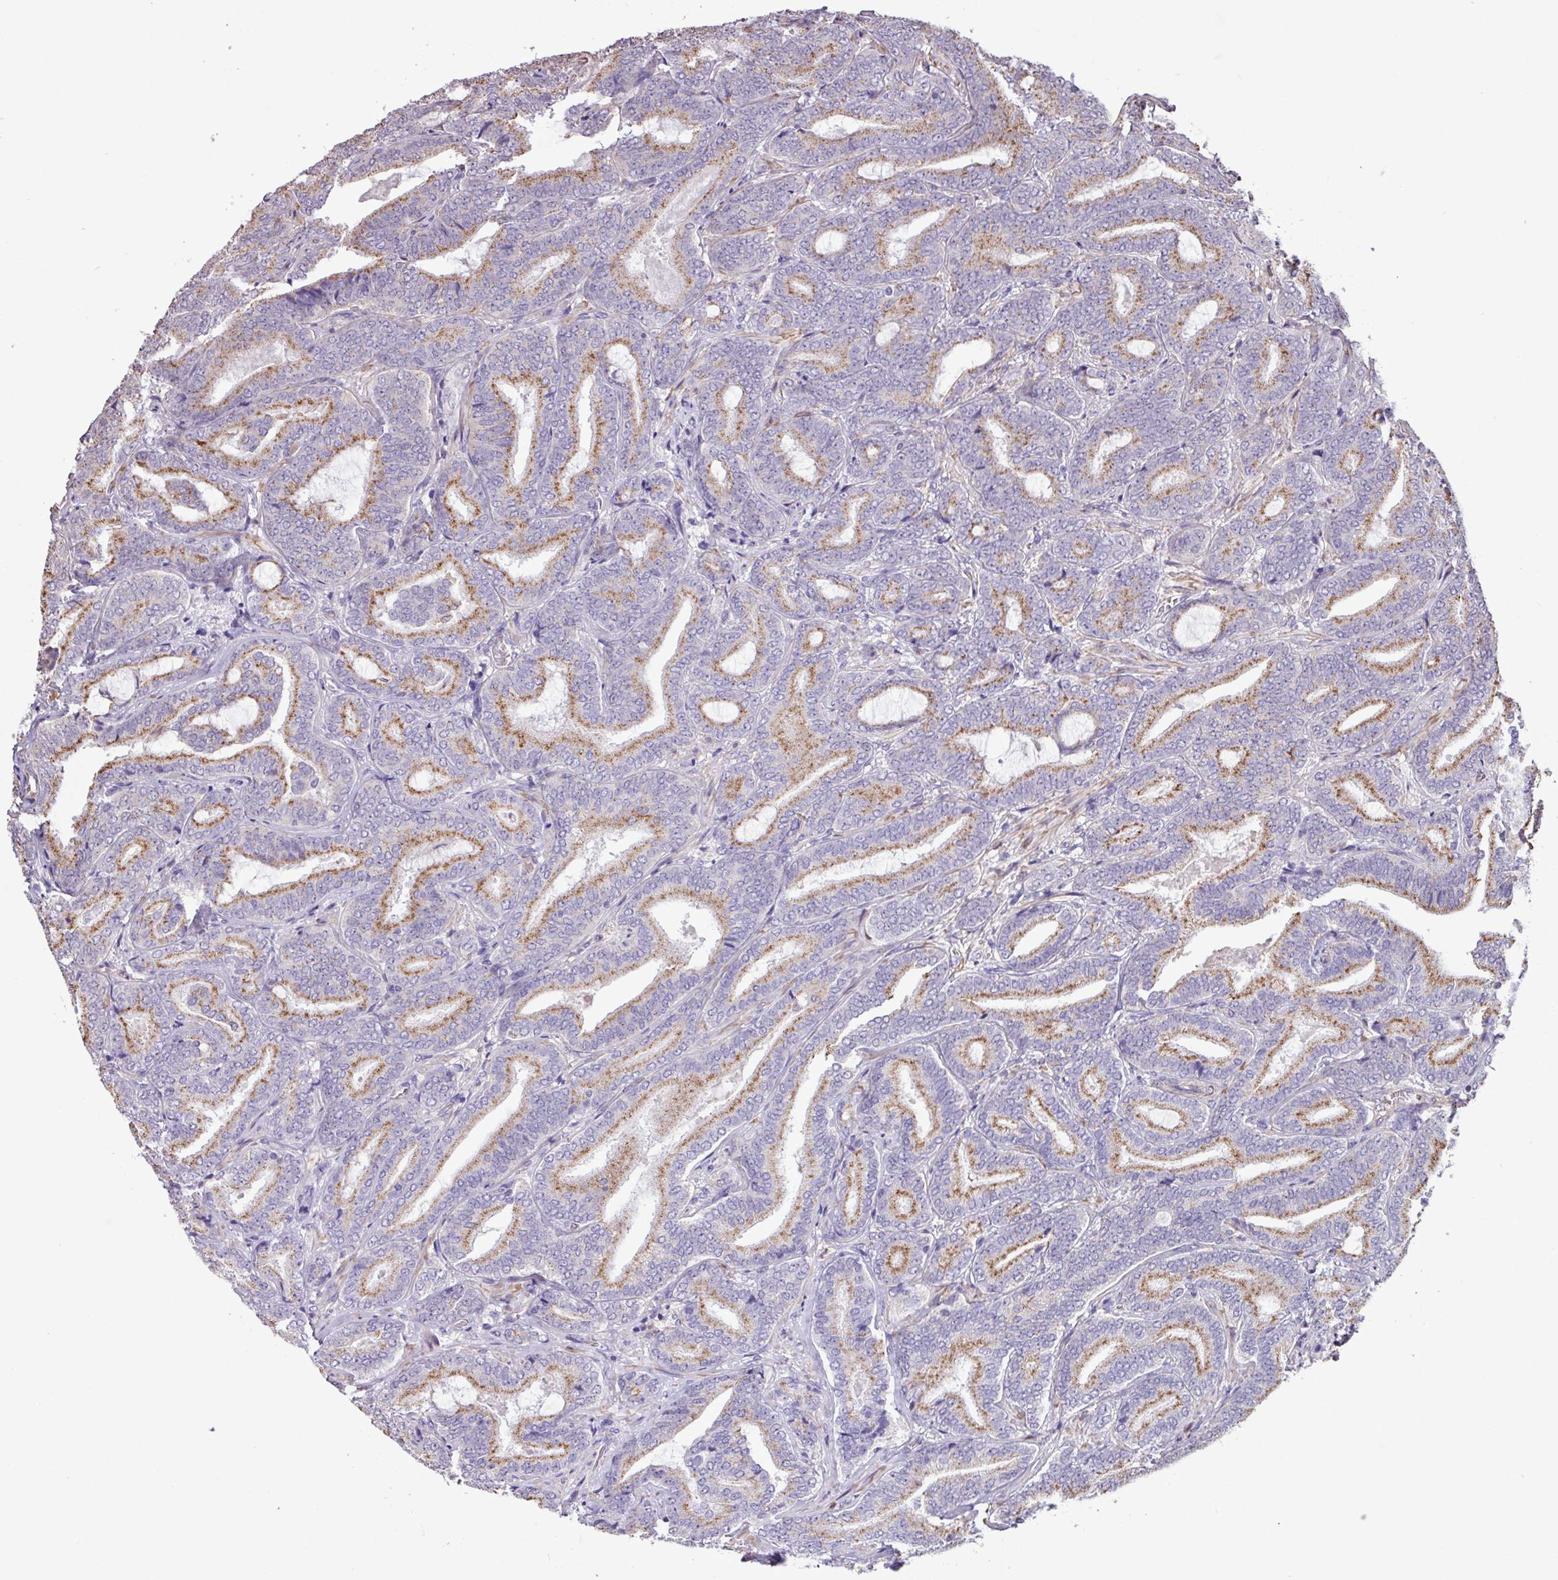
{"staining": {"intensity": "moderate", "quantity": "25%-75%", "location": "cytoplasmic/membranous"}, "tissue": "prostate cancer", "cell_type": "Tumor cells", "image_type": "cancer", "snomed": [{"axis": "morphology", "description": "Adenocarcinoma, Low grade"}, {"axis": "topography", "description": "Prostate and seminal vesicle, NOS"}], "caption": "The micrograph demonstrates immunohistochemical staining of prostate cancer. There is moderate cytoplasmic/membranous staining is seen in approximately 25%-75% of tumor cells.", "gene": "CHST11", "patient": {"sex": "male", "age": 61}}